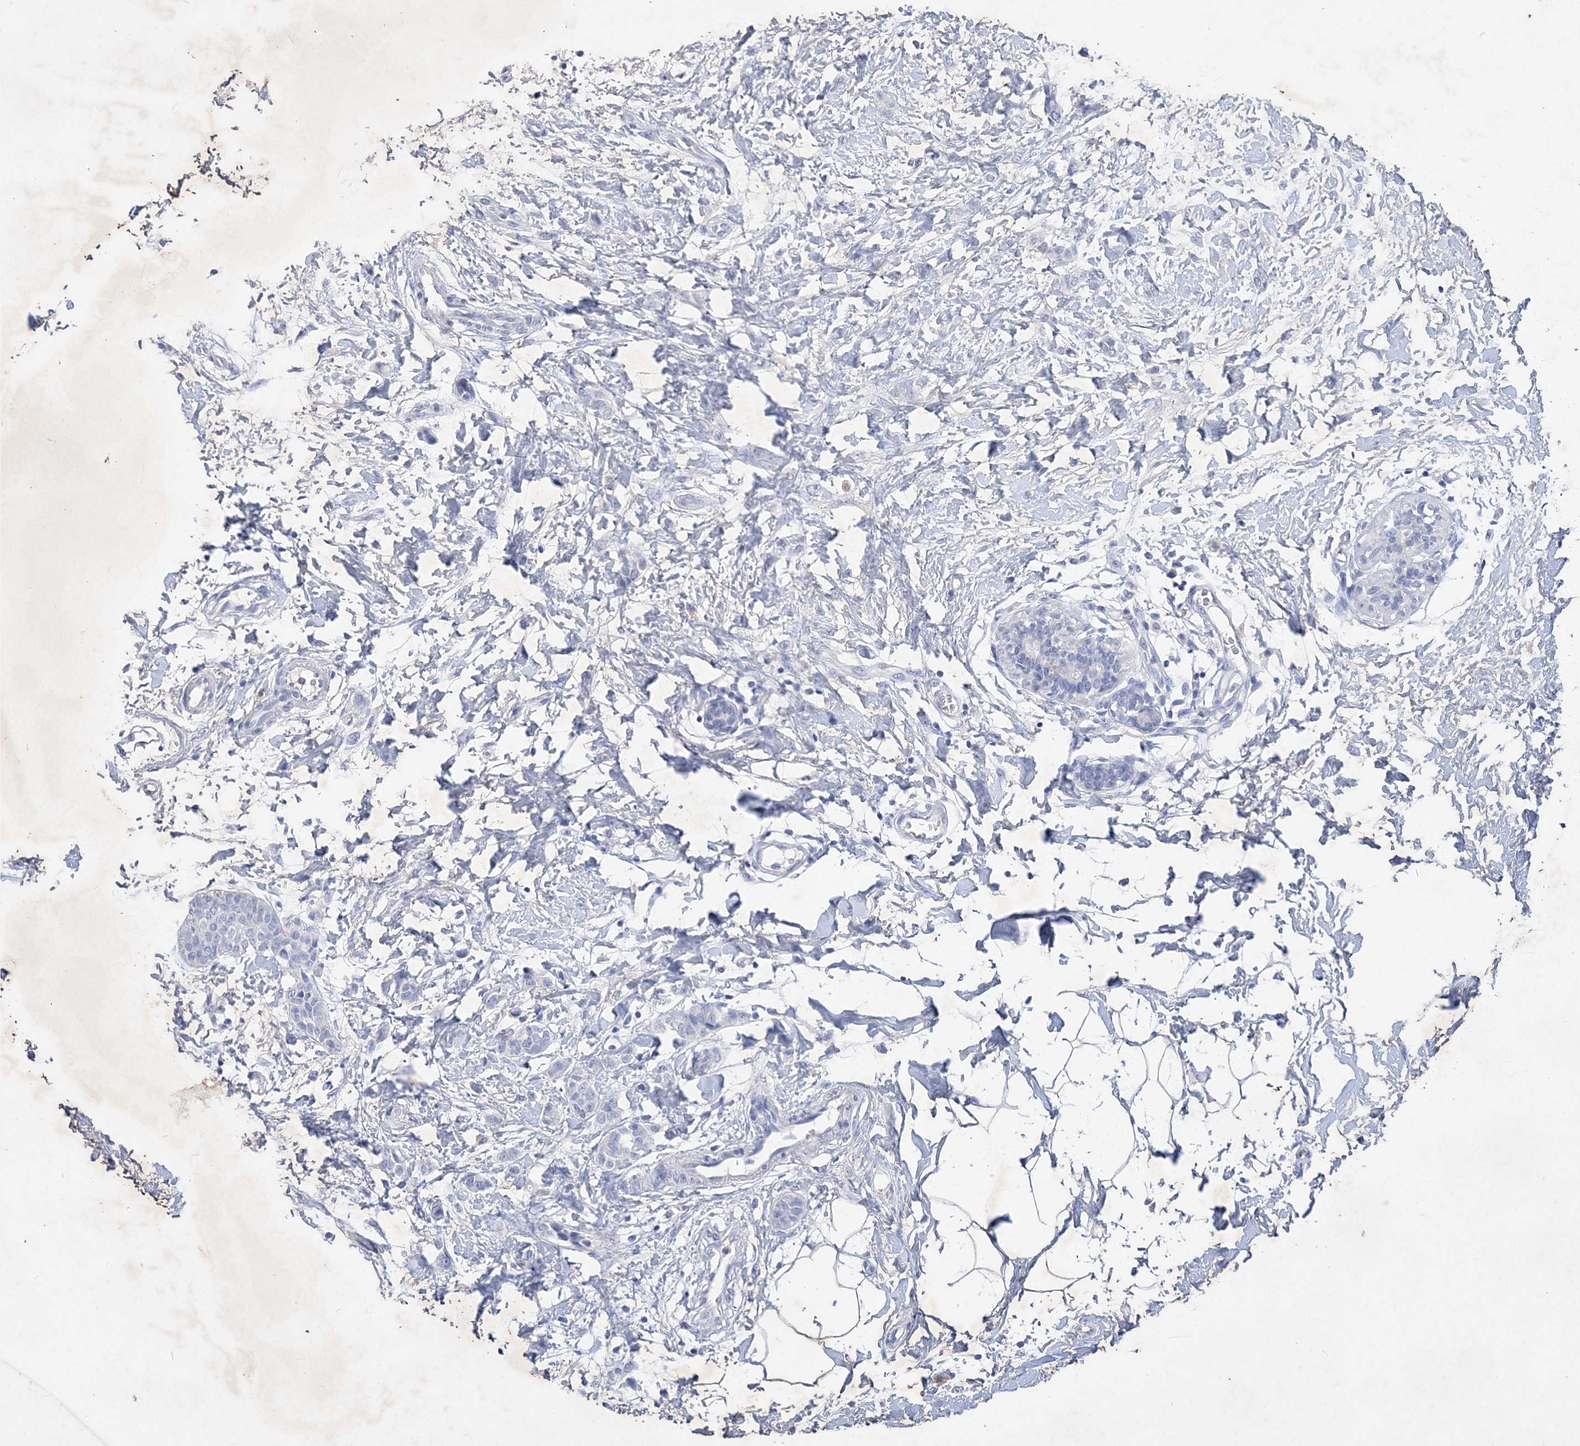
{"staining": {"intensity": "negative", "quantity": "none", "location": "none"}, "tissue": "breast cancer", "cell_type": "Tumor cells", "image_type": "cancer", "snomed": [{"axis": "morphology", "description": "Lobular carcinoma, in situ"}, {"axis": "morphology", "description": "Lobular carcinoma"}, {"axis": "topography", "description": "Breast"}], "caption": "This micrograph is of breast lobular carcinoma in situ stained with immunohistochemistry (IHC) to label a protein in brown with the nuclei are counter-stained blue. There is no expression in tumor cells.", "gene": "COPS8", "patient": {"sex": "female", "age": 41}}